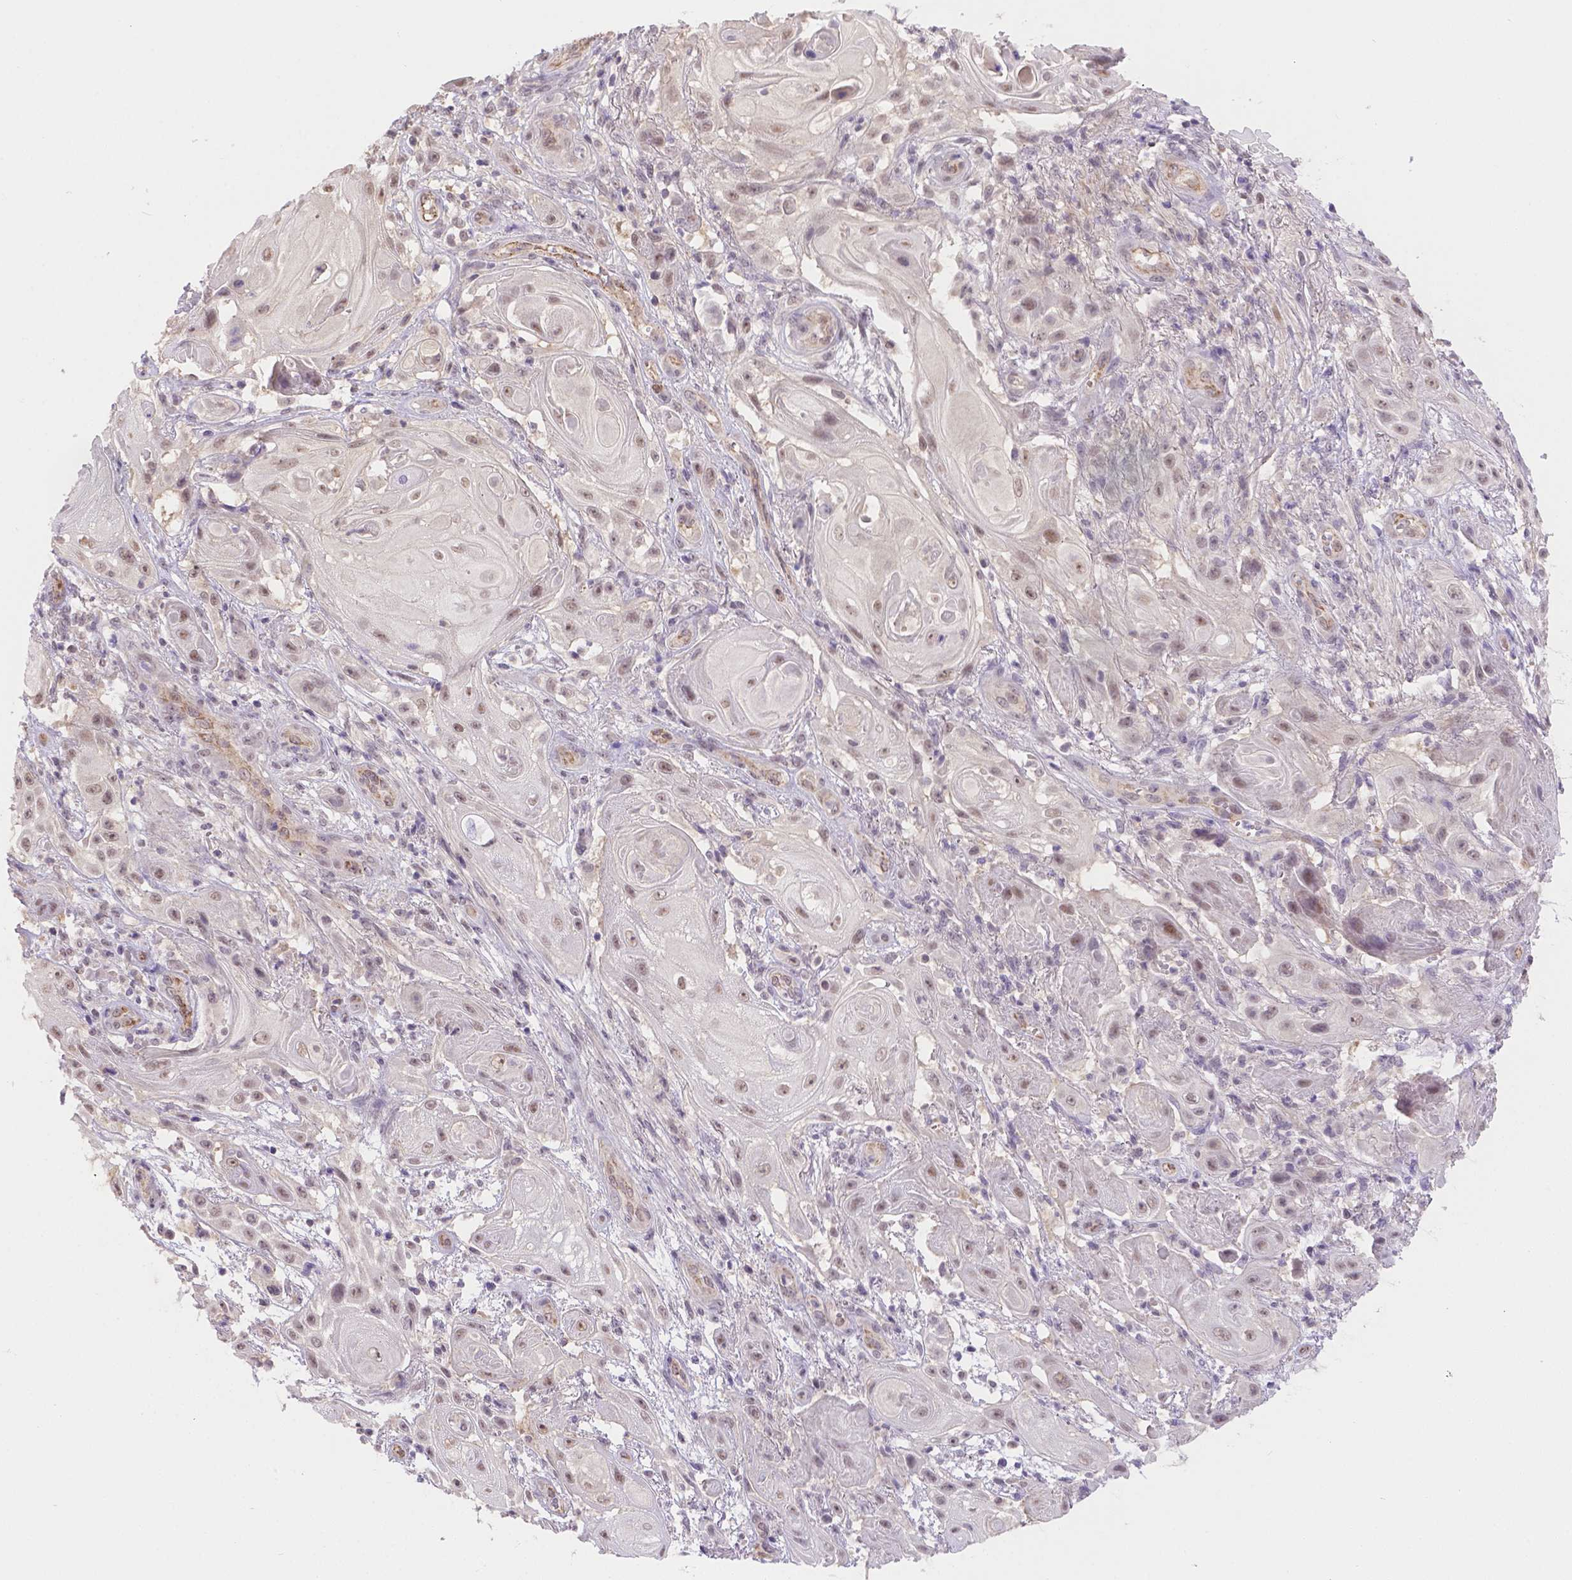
{"staining": {"intensity": "moderate", "quantity": "25%-75%", "location": "nuclear"}, "tissue": "skin cancer", "cell_type": "Tumor cells", "image_type": "cancer", "snomed": [{"axis": "morphology", "description": "Squamous cell carcinoma, NOS"}, {"axis": "topography", "description": "Skin"}], "caption": "The image exhibits staining of skin cancer, revealing moderate nuclear protein expression (brown color) within tumor cells.", "gene": "NXPE2", "patient": {"sex": "male", "age": 62}}